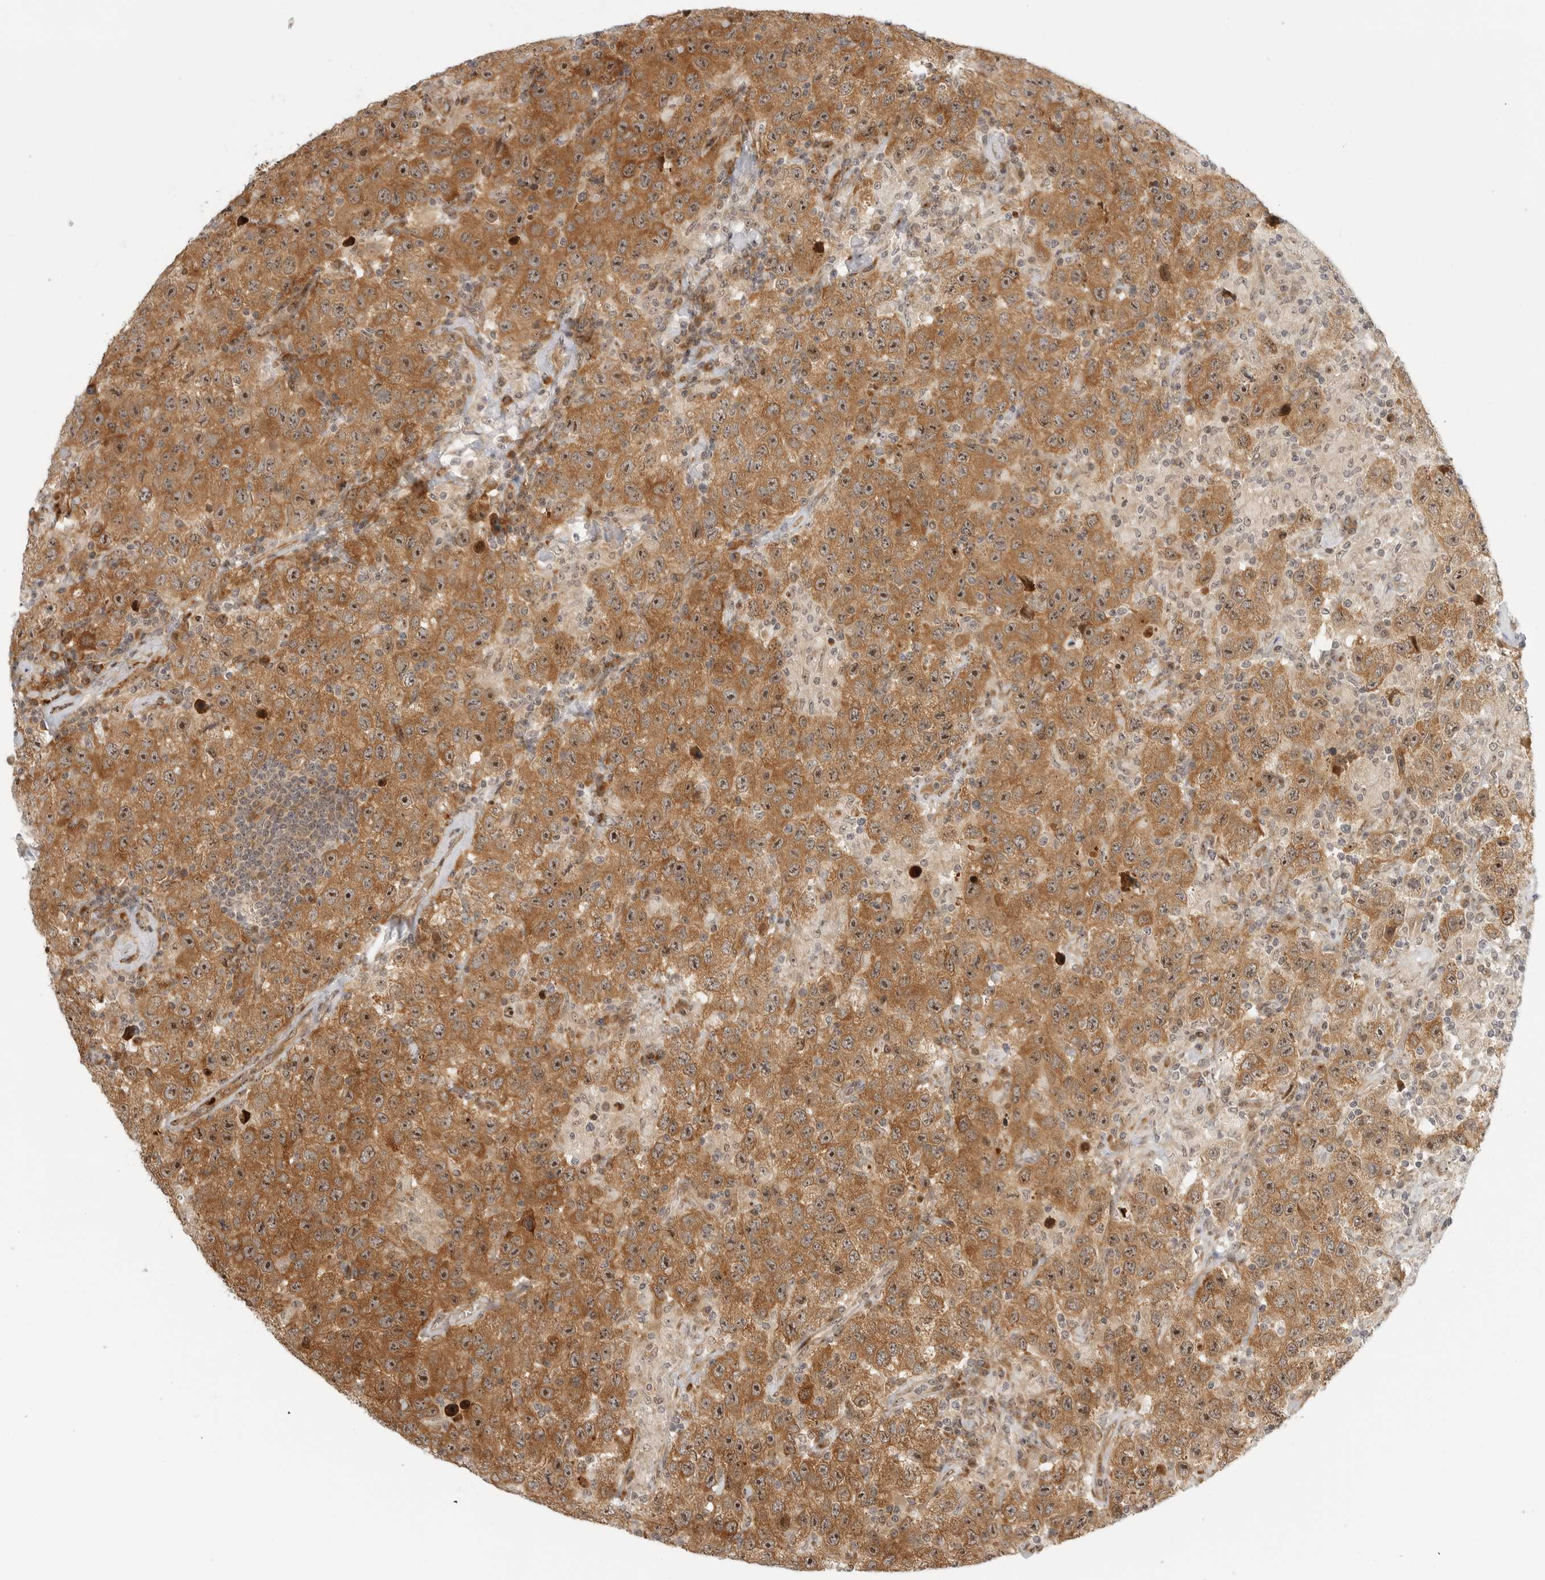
{"staining": {"intensity": "moderate", "quantity": ">75%", "location": "cytoplasmic/membranous,nuclear"}, "tissue": "testis cancer", "cell_type": "Tumor cells", "image_type": "cancer", "snomed": [{"axis": "morphology", "description": "Seminoma, NOS"}, {"axis": "topography", "description": "Testis"}], "caption": "A brown stain labels moderate cytoplasmic/membranous and nuclear positivity of a protein in human testis seminoma tumor cells.", "gene": "DSCC1", "patient": {"sex": "male", "age": 41}}